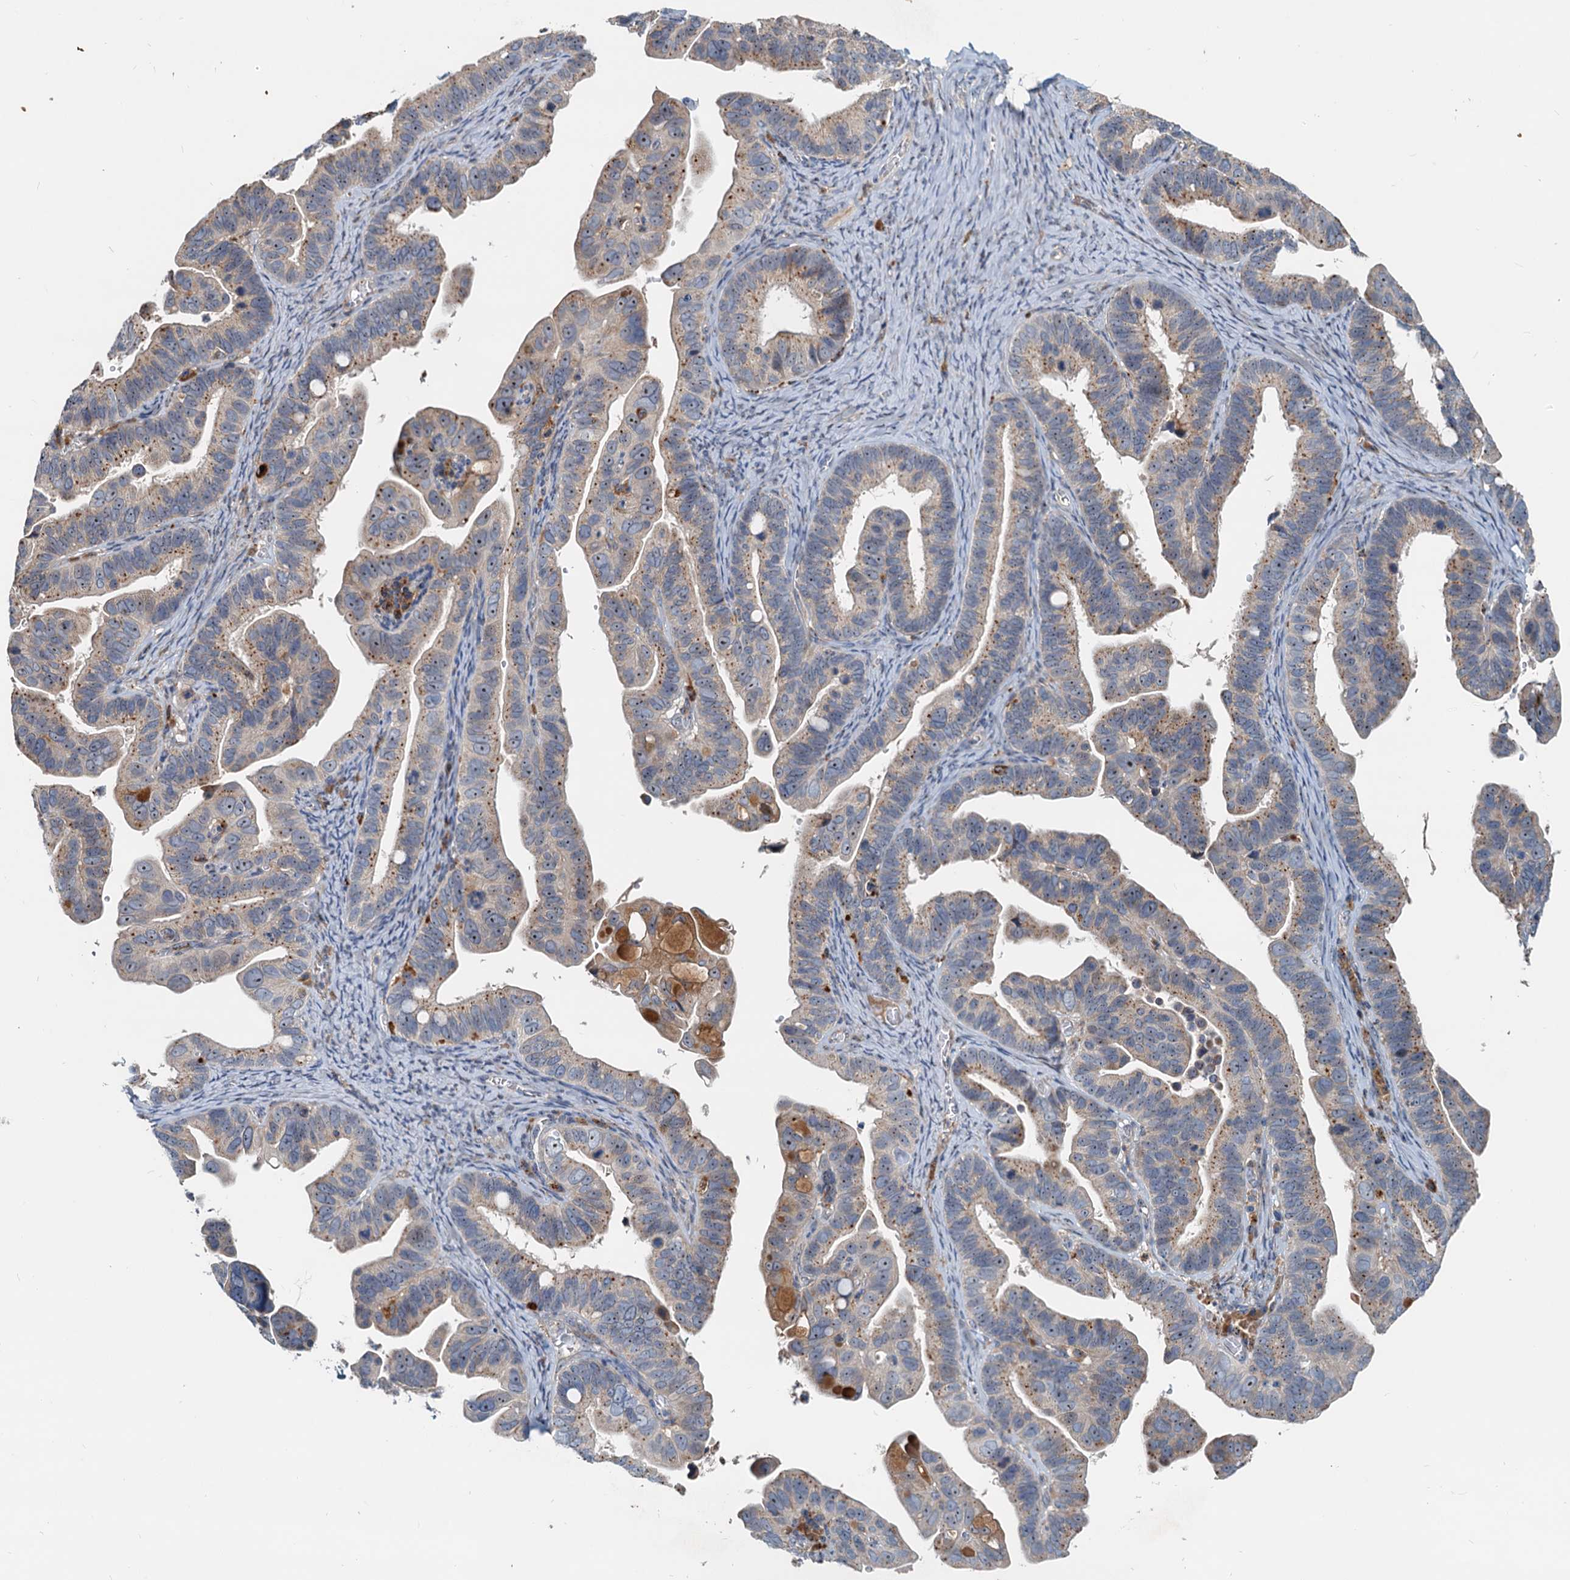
{"staining": {"intensity": "moderate", "quantity": "25%-75%", "location": "cytoplasmic/membranous"}, "tissue": "ovarian cancer", "cell_type": "Tumor cells", "image_type": "cancer", "snomed": [{"axis": "morphology", "description": "Cystadenocarcinoma, serous, NOS"}, {"axis": "topography", "description": "Ovary"}], "caption": "This is a histology image of immunohistochemistry (IHC) staining of ovarian cancer (serous cystadenocarcinoma), which shows moderate positivity in the cytoplasmic/membranous of tumor cells.", "gene": "RGS7BP", "patient": {"sex": "female", "age": 56}}